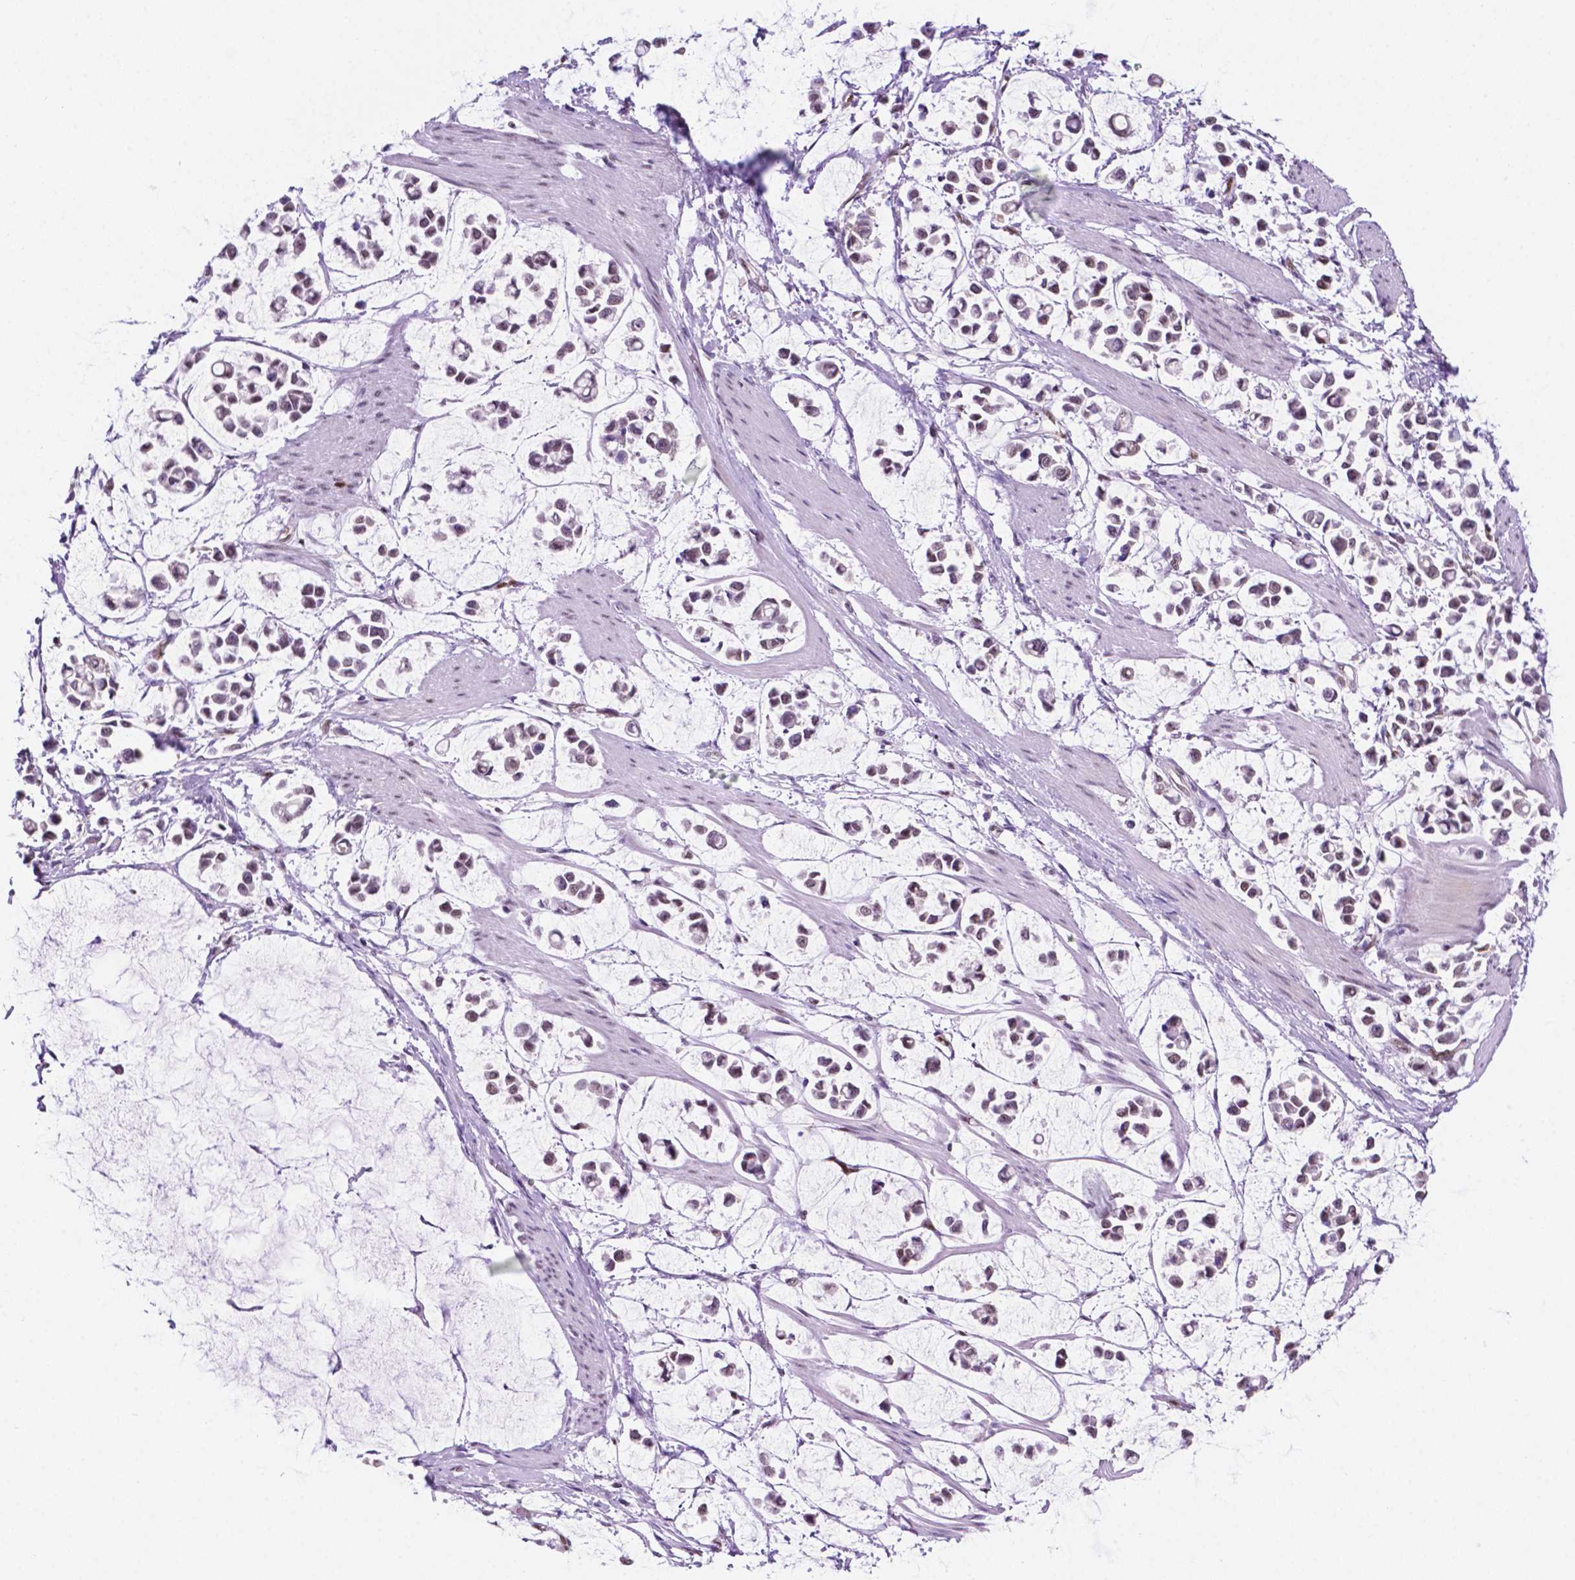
{"staining": {"intensity": "weak", "quantity": "25%-75%", "location": "nuclear"}, "tissue": "stomach cancer", "cell_type": "Tumor cells", "image_type": "cancer", "snomed": [{"axis": "morphology", "description": "Adenocarcinoma, NOS"}, {"axis": "topography", "description": "Stomach"}], "caption": "DAB (3,3'-diaminobenzidine) immunohistochemical staining of adenocarcinoma (stomach) shows weak nuclear protein positivity in approximately 25%-75% of tumor cells. (brown staining indicates protein expression, while blue staining denotes nuclei).", "gene": "ERF", "patient": {"sex": "male", "age": 82}}